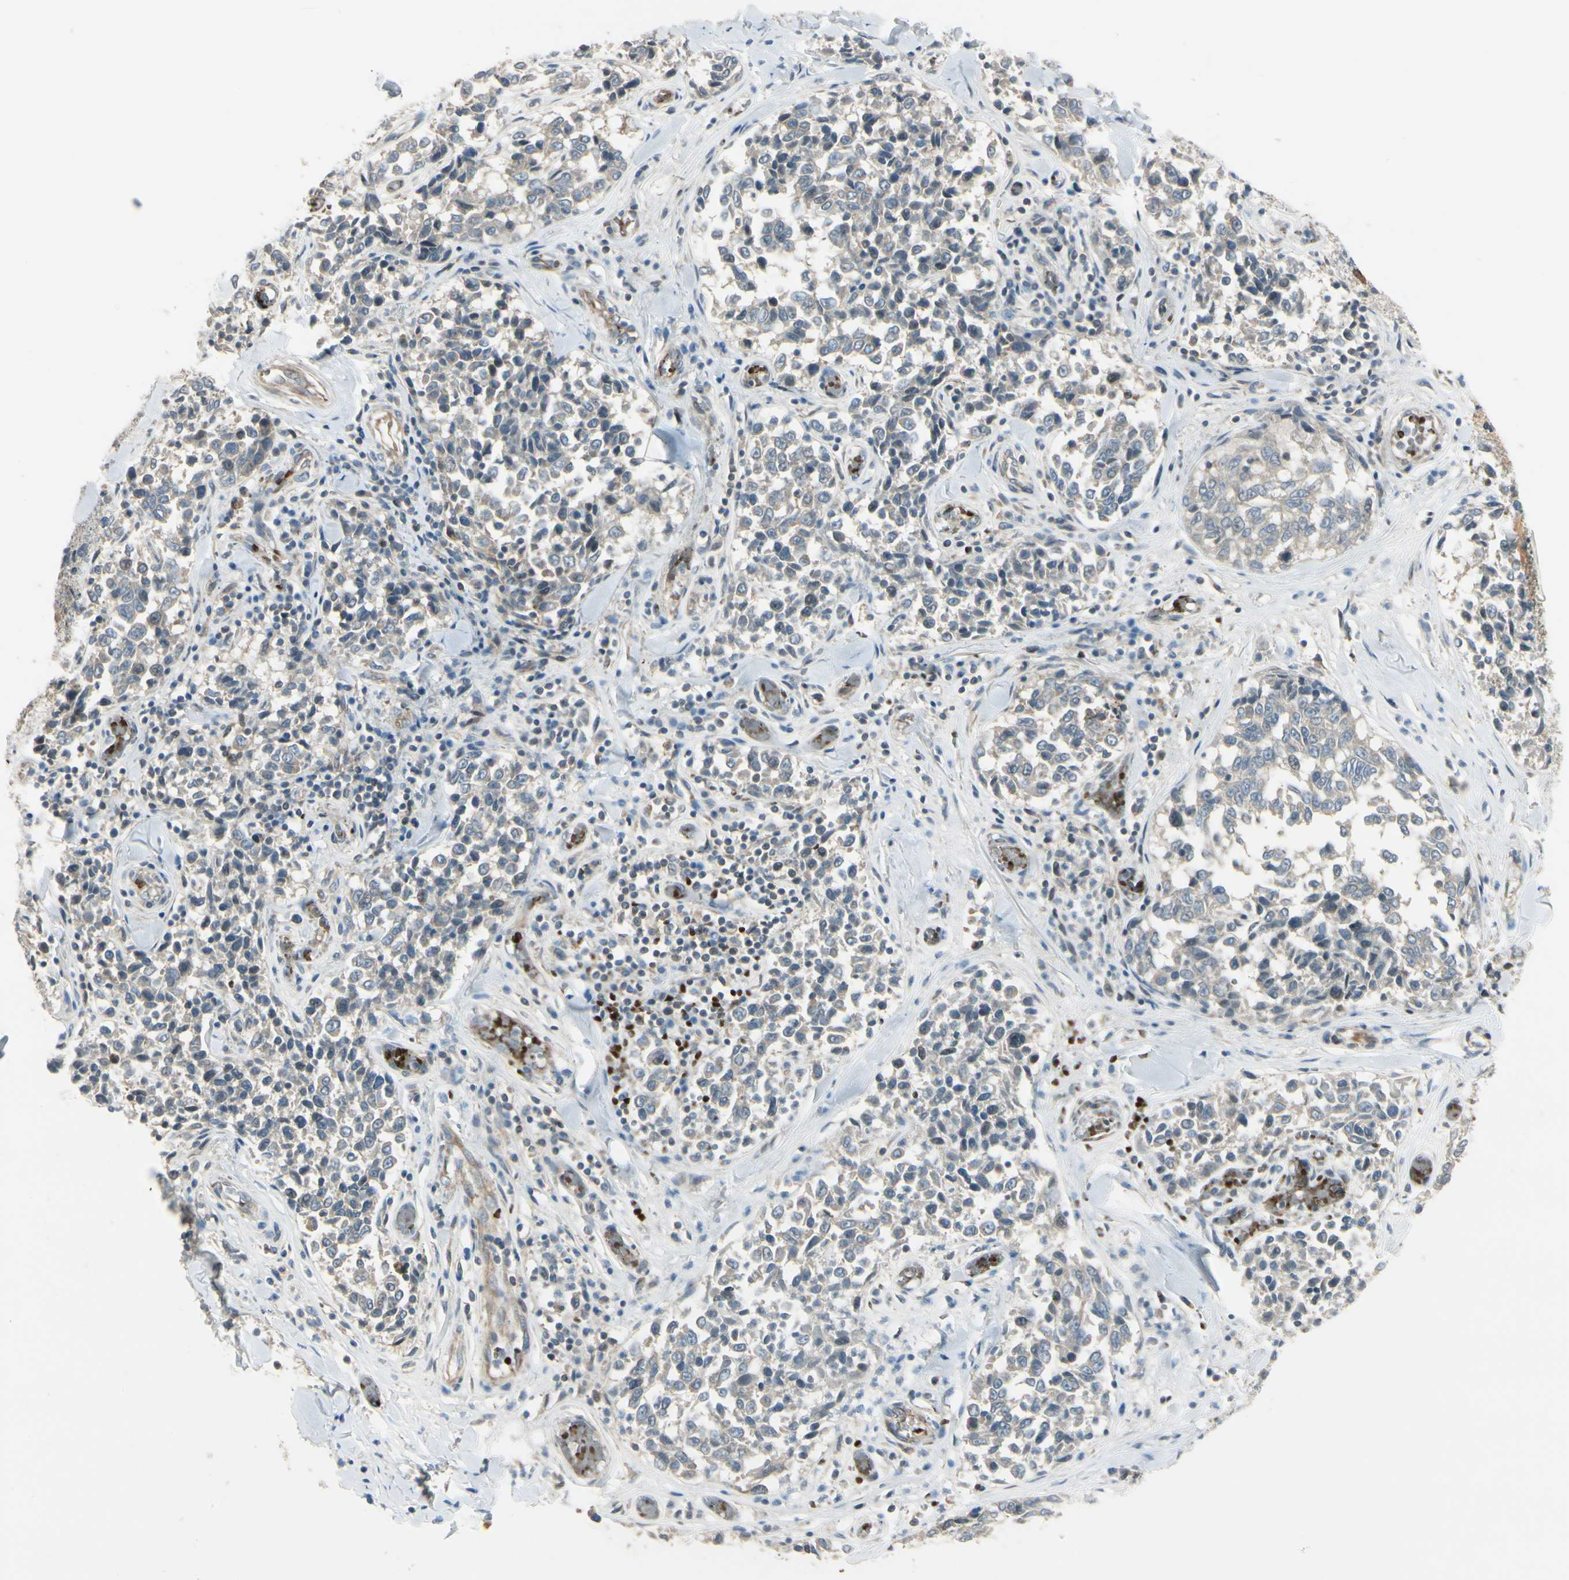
{"staining": {"intensity": "negative", "quantity": "none", "location": "none"}, "tissue": "melanoma", "cell_type": "Tumor cells", "image_type": "cancer", "snomed": [{"axis": "morphology", "description": "Malignant melanoma, NOS"}, {"axis": "topography", "description": "Skin"}], "caption": "DAB immunohistochemical staining of melanoma shows no significant positivity in tumor cells. (Stains: DAB immunohistochemistry with hematoxylin counter stain, Microscopy: brightfield microscopy at high magnification).", "gene": "PPP3CB", "patient": {"sex": "female", "age": 64}}